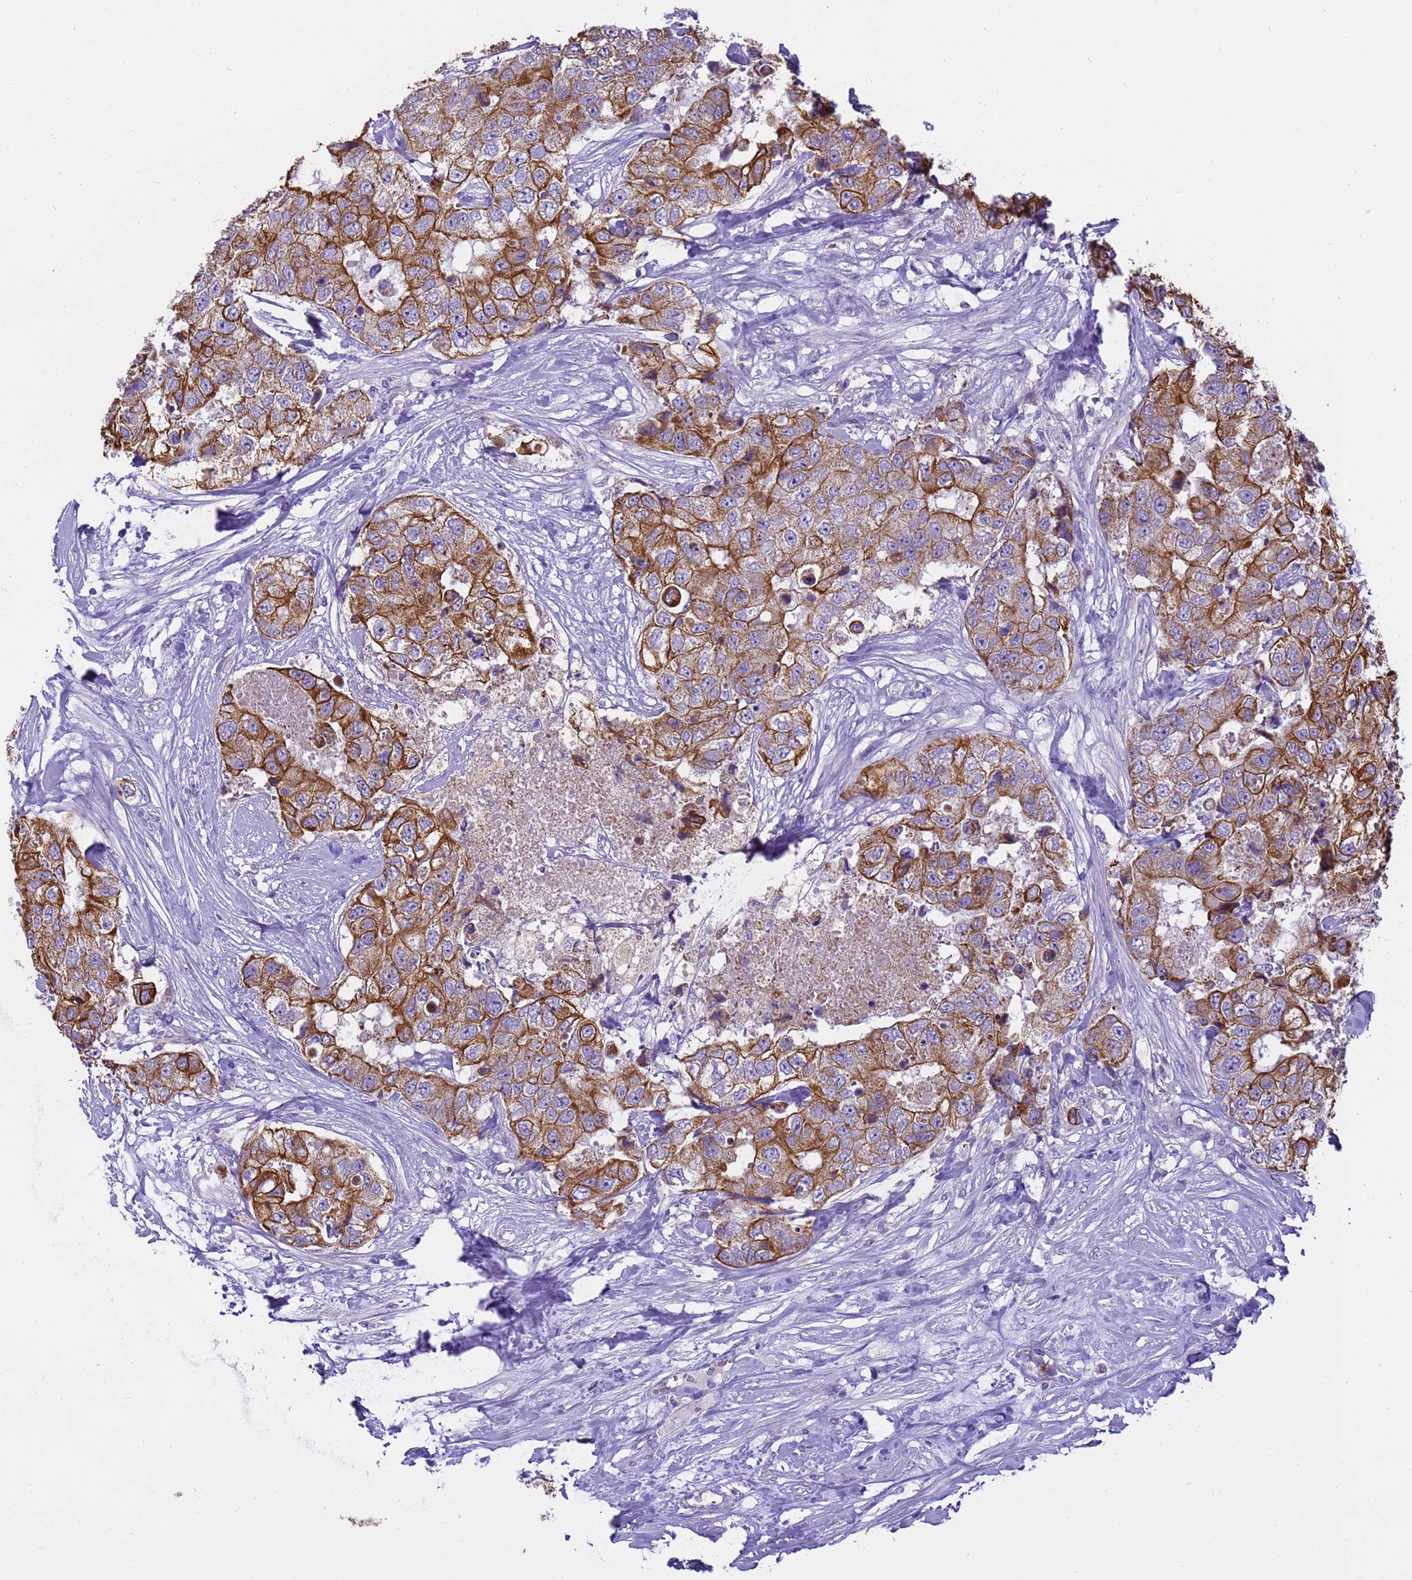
{"staining": {"intensity": "strong", "quantity": "25%-75%", "location": "cytoplasmic/membranous"}, "tissue": "breast cancer", "cell_type": "Tumor cells", "image_type": "cancer", "snomed": [{"axis": "morphology", "description": "Duct carcinoma"}, {"axis": "topography", "description": "Breast"}], "caption": "Infiltrating ductal carcinoma (breast) stained with IHC exhibits strong cytoplasmic/membranous positivity in approximately 25%-75% of tumor cells.", "gene": "PIEZO2", "patient": {"sex": "female", "age": 62}}